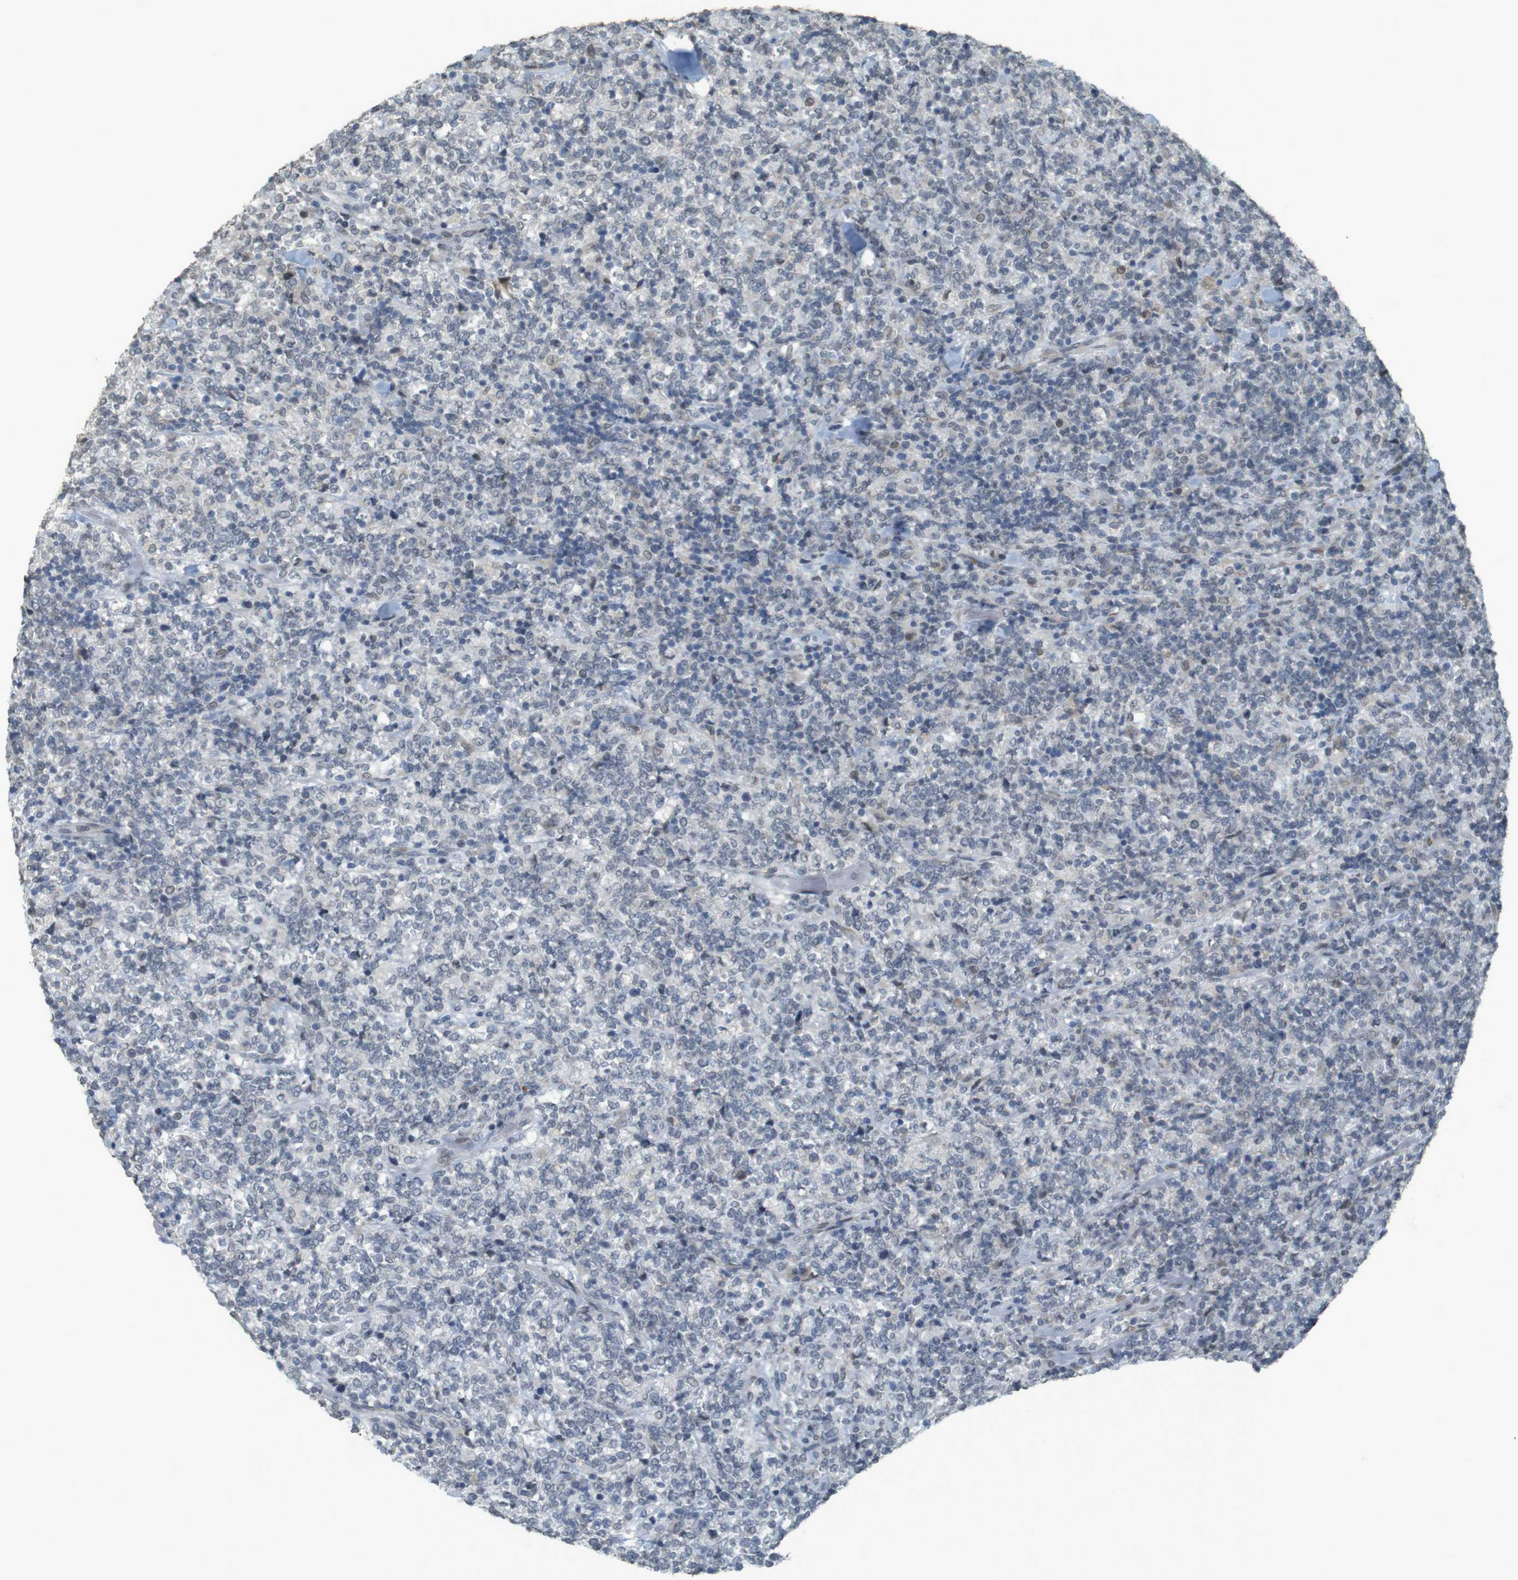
{"staining": {"intensity": "negative", "quantity": "none", "location": "none"}, "tissue": "lymphoma", "cell_type": "Tumor cells", "image_type": "cancer", "snomed": [{"axis": "morphology", "description": "Malignant lymphoma, non-Hodgkin's type, High grade"}, {"axis": "topography", "description": "Soft tissue"}], "caption": "This is a histopathology image of immunohistochemistry staining of lymphoma, which shows no staining in tumor cells.", "gene": "FZD10", "patient": {"sex": "male", "age": 18}}